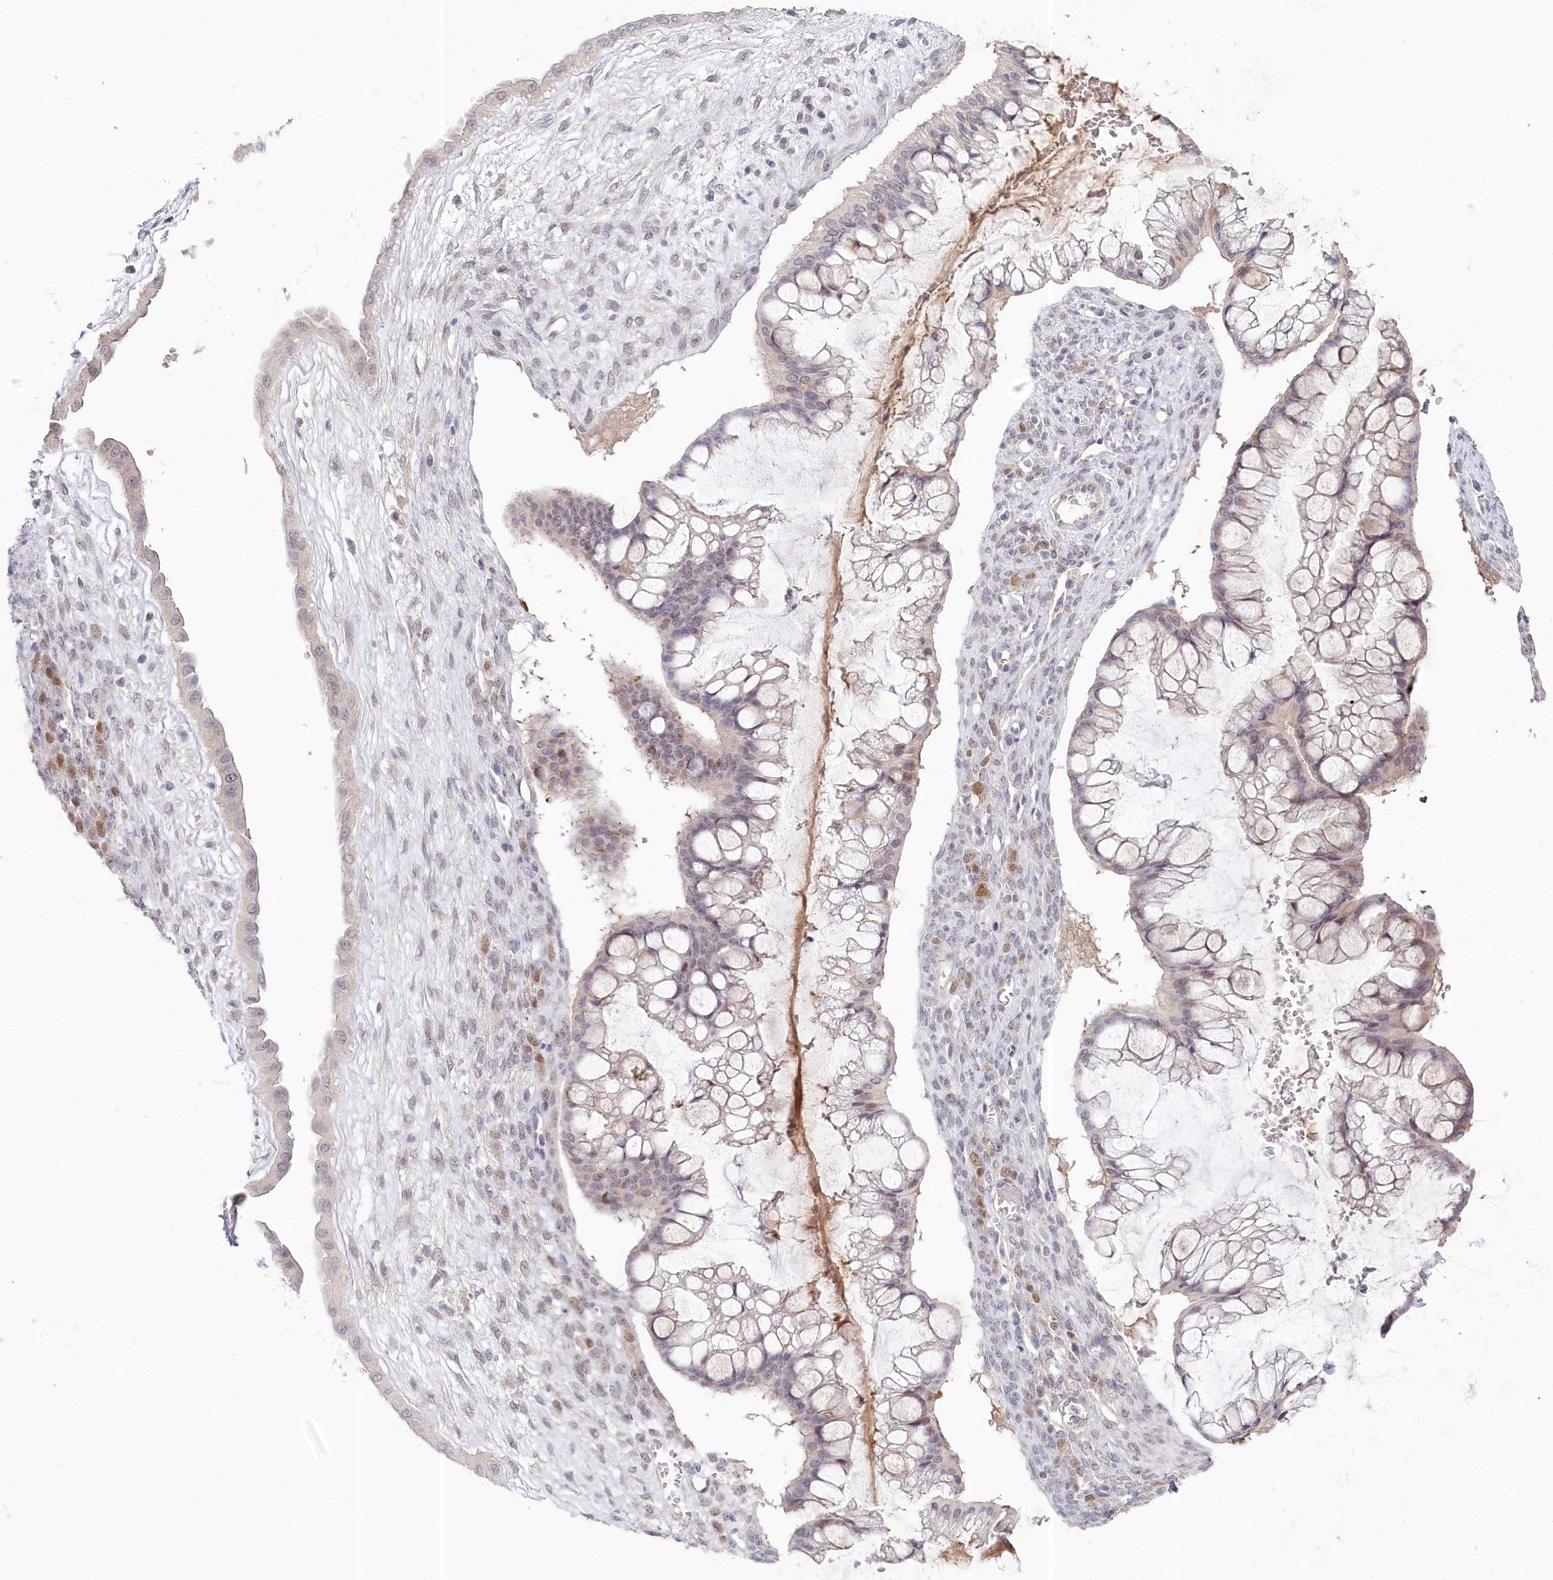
{"staining": {"intensity": "weak", "quantity": "<25%", "location": "nuclear"}, "tissue": "ovarian cancer", "cell_type": "Tumor cells", "image_type": "cancer", "snomed": [{"axis": "morphology", "description": "Cystadenocarcinoma, mucinous, NOS"}, {"axis": "topography", "description": "Ovary"}], "caption": "DAB immunohistochemical staining of ovarian cancer exhibits no significant staining in tumor cells. The staining was performed using DAB to visualize the protein expression in brown, while the nuclei were stained in blue with hematoxylin (Magnification: 20x).", "gene": "AMTN", "patient": {"sex": "female", "age": 73}}